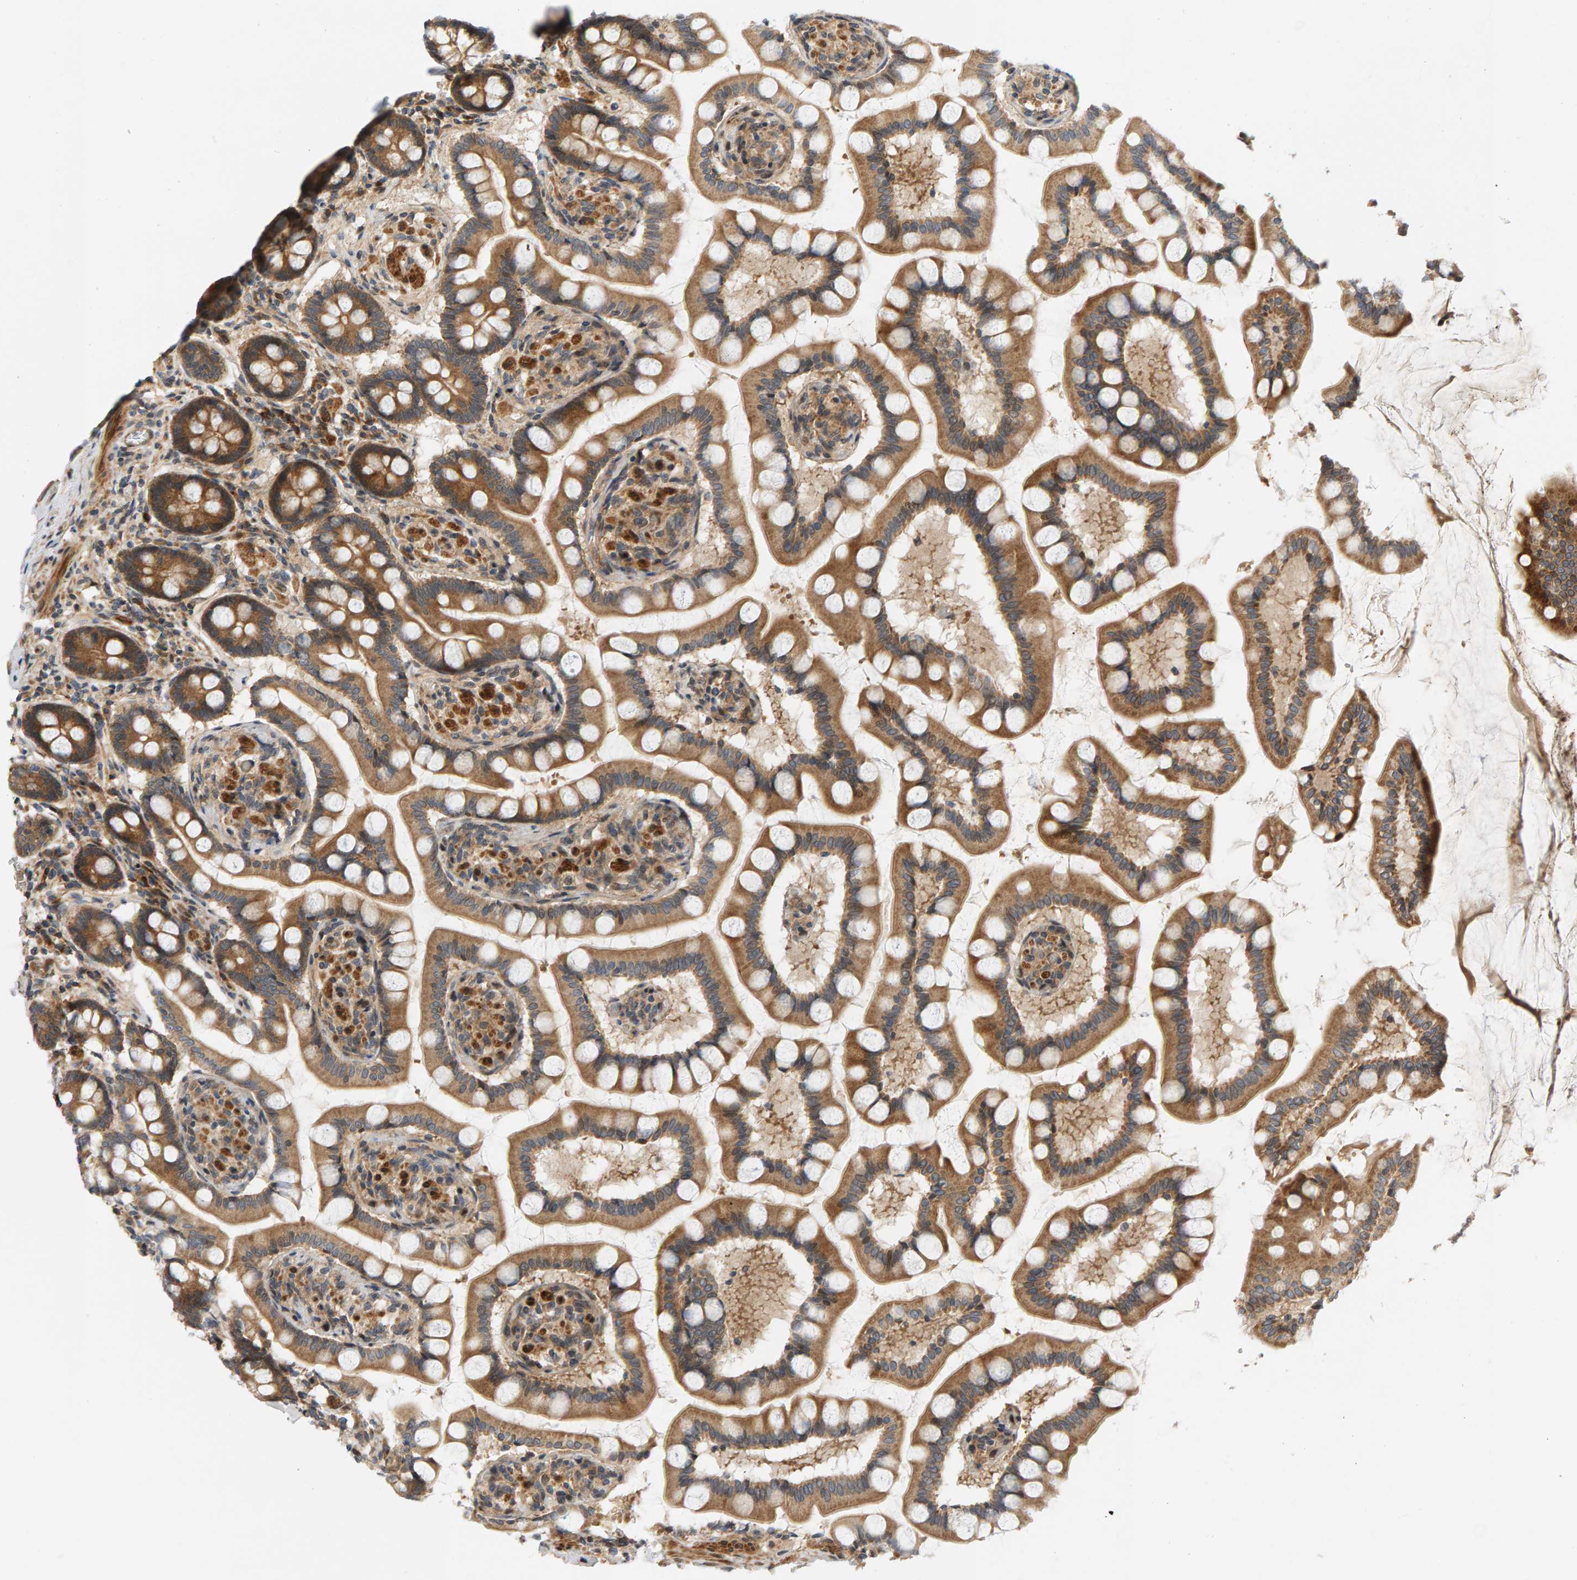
{"staining": {"intensity": "strong", "quantity": ">75%", "location": "cytoplasmic/membranous"}, "tissue": "small intestine", "cell_type": "Glandular cells", "image_type": "normal", "snomed": [{"axis": "morphology", "description": "Normal tissue, NOS"}, {"axis": "topography", "description": "Small intestine"}], "caption": "A high amount of strong cytoplasmic/membranous positivity is seen in about >75% of glandular cells in benign small intestine.", "gene": "BAHCC1", "patient": {"sex": "male", "age": 41}}